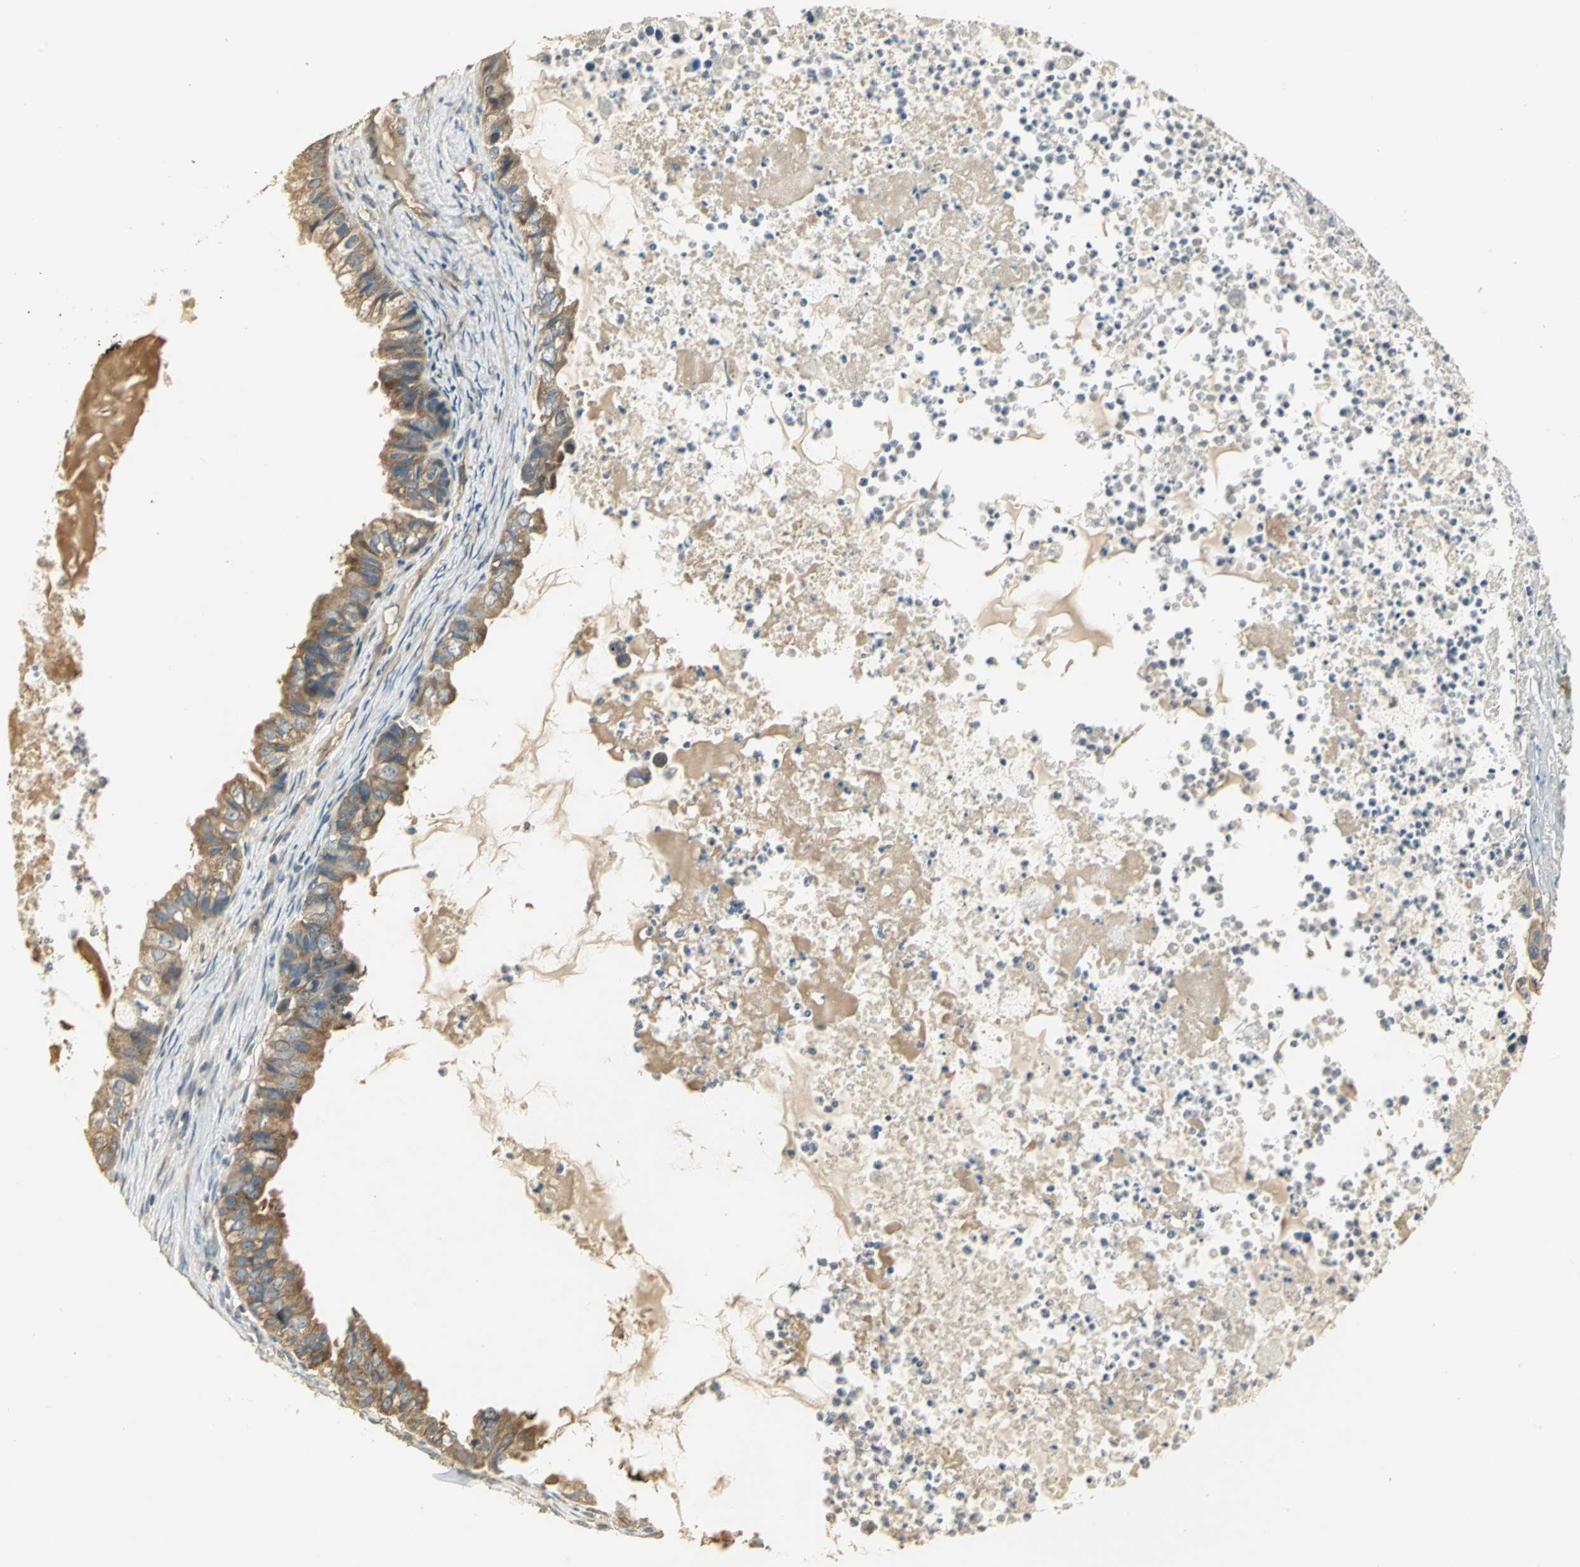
{"staining": {"intensity": "moderate", "quantity": ">75%", "location": "cytoplasmic/membranous"}, "tissue": "ovarian cancer", "cell_type": "Tumor cells", "image_type": "cancer", "snomed": [{"axis": "morphology", "description": "Cystadenocarcinoma, mucinous, NOS"}, {"axis": "topography", "description": "Ovary"}], "caption": "High-magnification brightfield microscopy of mucinous cystadenocarcinoma (ovarian) stained with DAB (3,3'-diaminobenzidine) (brown) and counterstained with hematoxylin (blue). tumor cells exhibit moderate cytoplasmic/membranous positivity is seen in approximately>75% of cells.", "gene": "RARS1", "patient": {"sex": "female", "age": 80}}